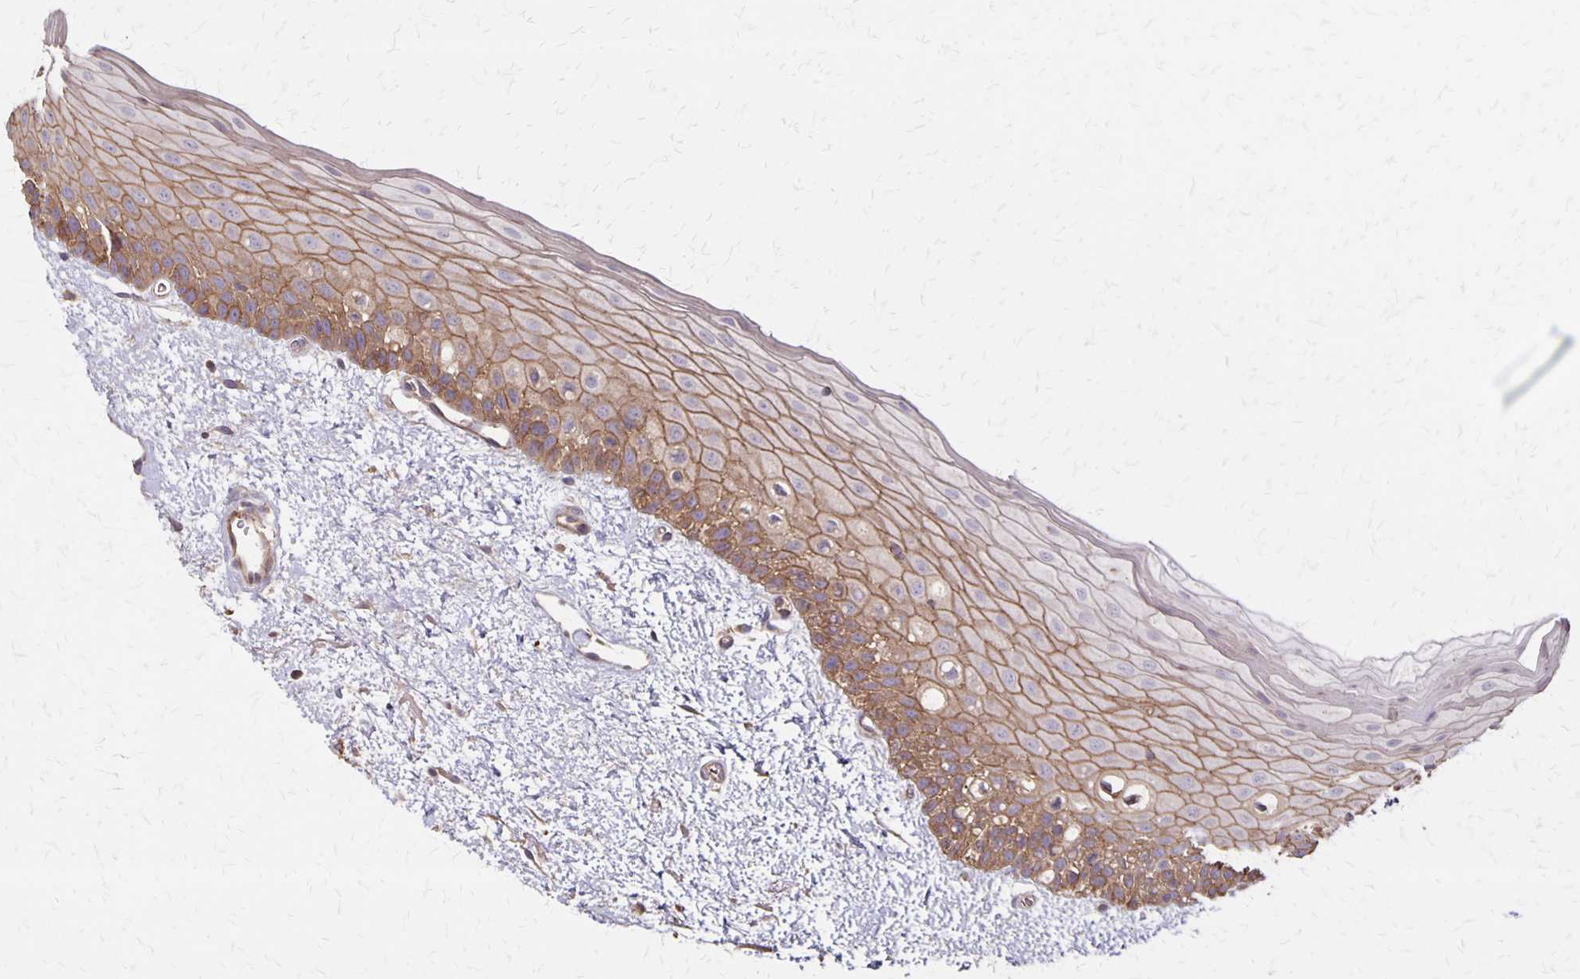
{"staining": {"intensity": "moderate", "quantity": "25%-75%", "location": "cytoplasmic/membranous"}, "tissue": "oral mucosa", "cell_type": "Squamous epithelial cells", "image_type": "normal", "snomed": [{"axis": "morphology", "description": "Normal tissue, NOS"}, {"axis": "topography", "description": "Oral tissue"}], "caption": "About 25%-75% of squamous epithelial cells in benign oral mucosa exhibit moderate cytoplasmic/membranous protein positivity as visualized by brown immunohistochemical staining.", "gene": "PROM2", "patient": {"sex": "female", "age": 82}}